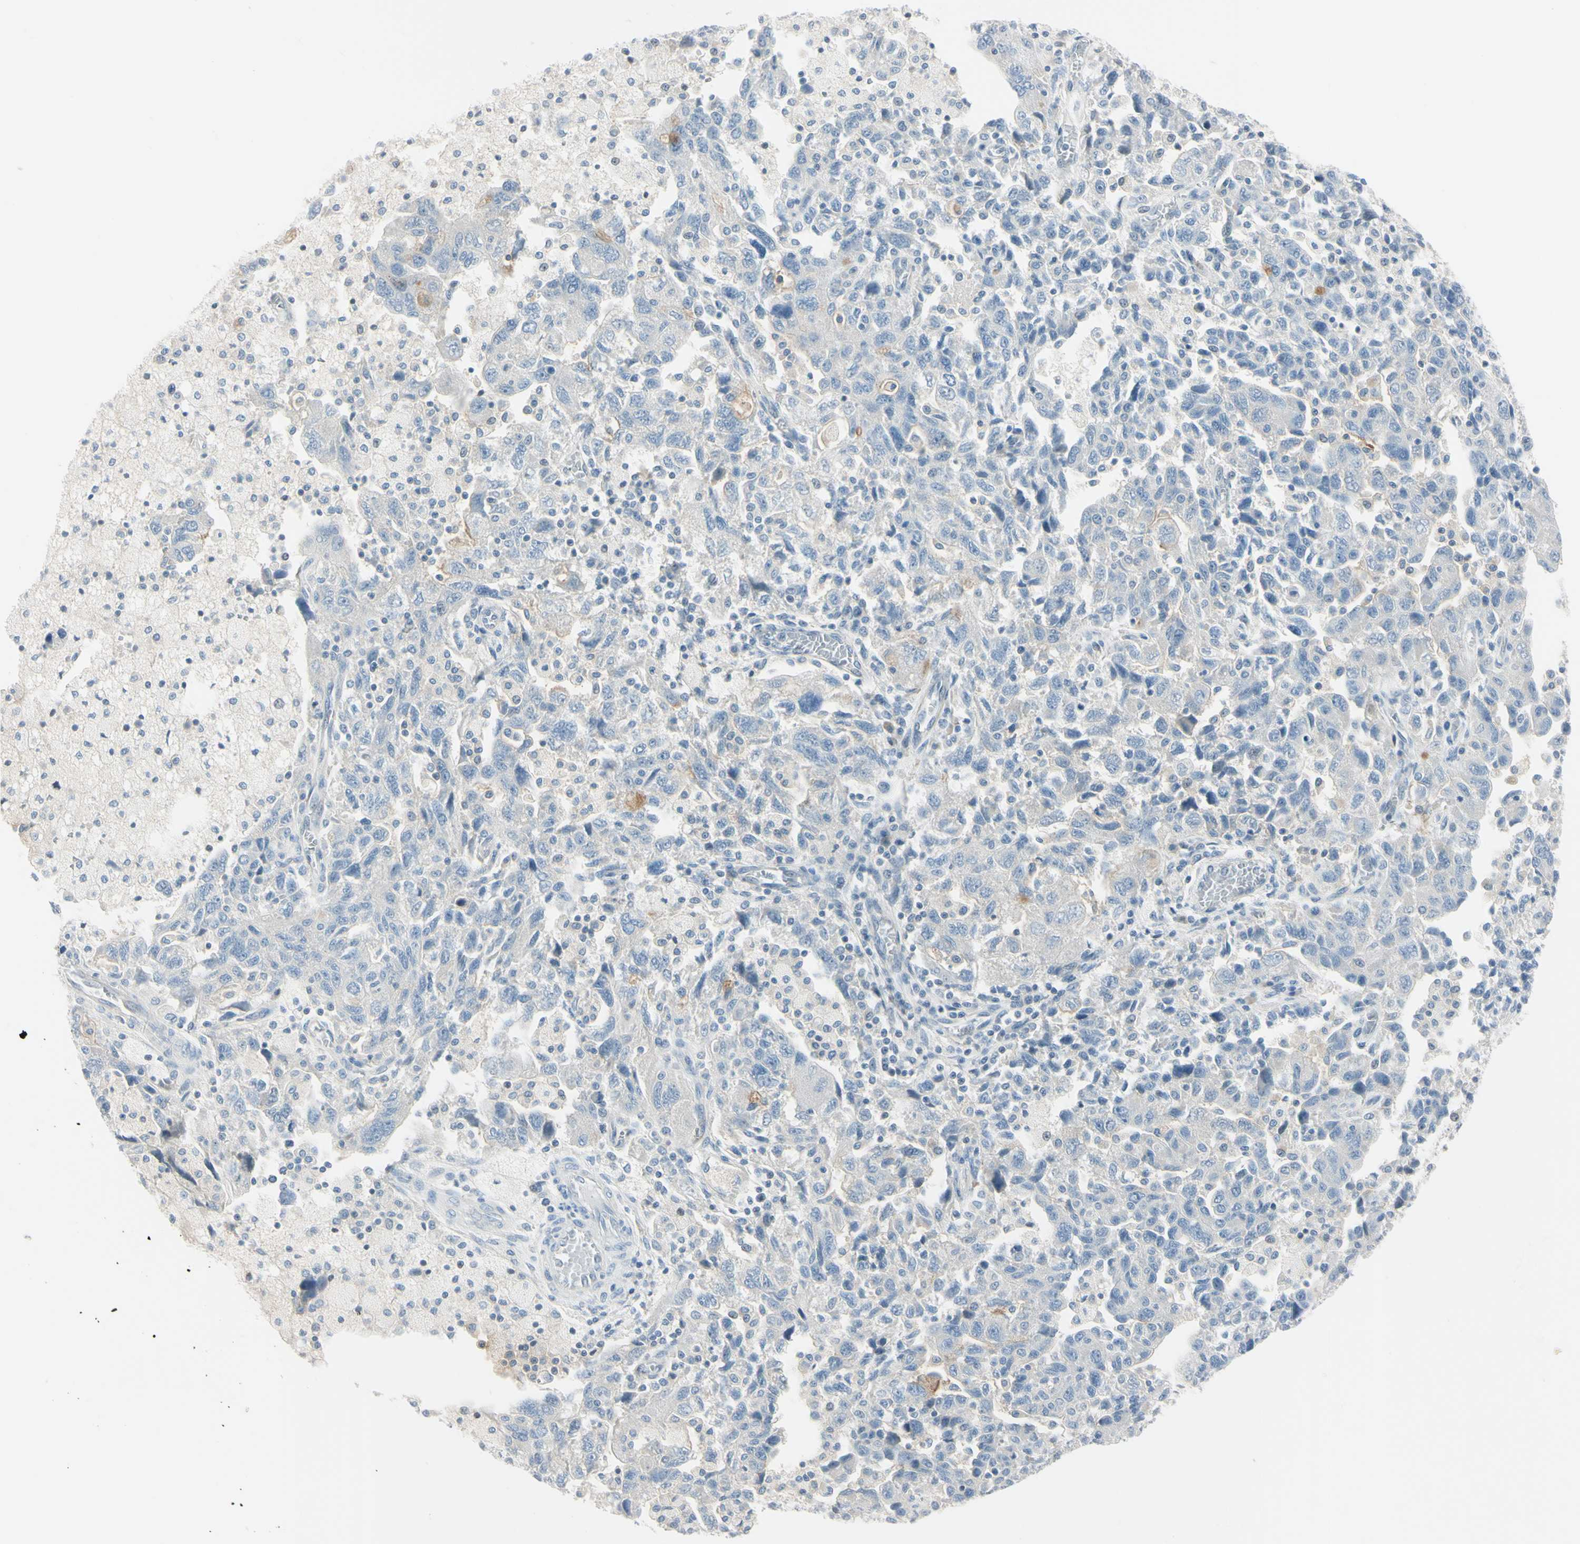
{"staining": {"intensity": "moderate", "quantity": "<25%", "location": "cytoplasmic/membranous"}, "tissue": "ovarian cancer", "cell_type": "Tumor cells", "image_type": "cancer", "snomed": [{"axis": "morphology", "description": "Carcinoma, NOS"}, {"axis": "morphology", "description": "Cystadenocarcinoma, serous, NOS"}, {"axis": "topography", "description": "Ovary"}], "caption": "Moderate cytoplasmic/membranous staining for a protein is identified in approximately <25% of tumor cells of carcinoma (ovarian) using IHC.", "gene": "ASB9", "patient": {"sex": "female", "age": 69}}